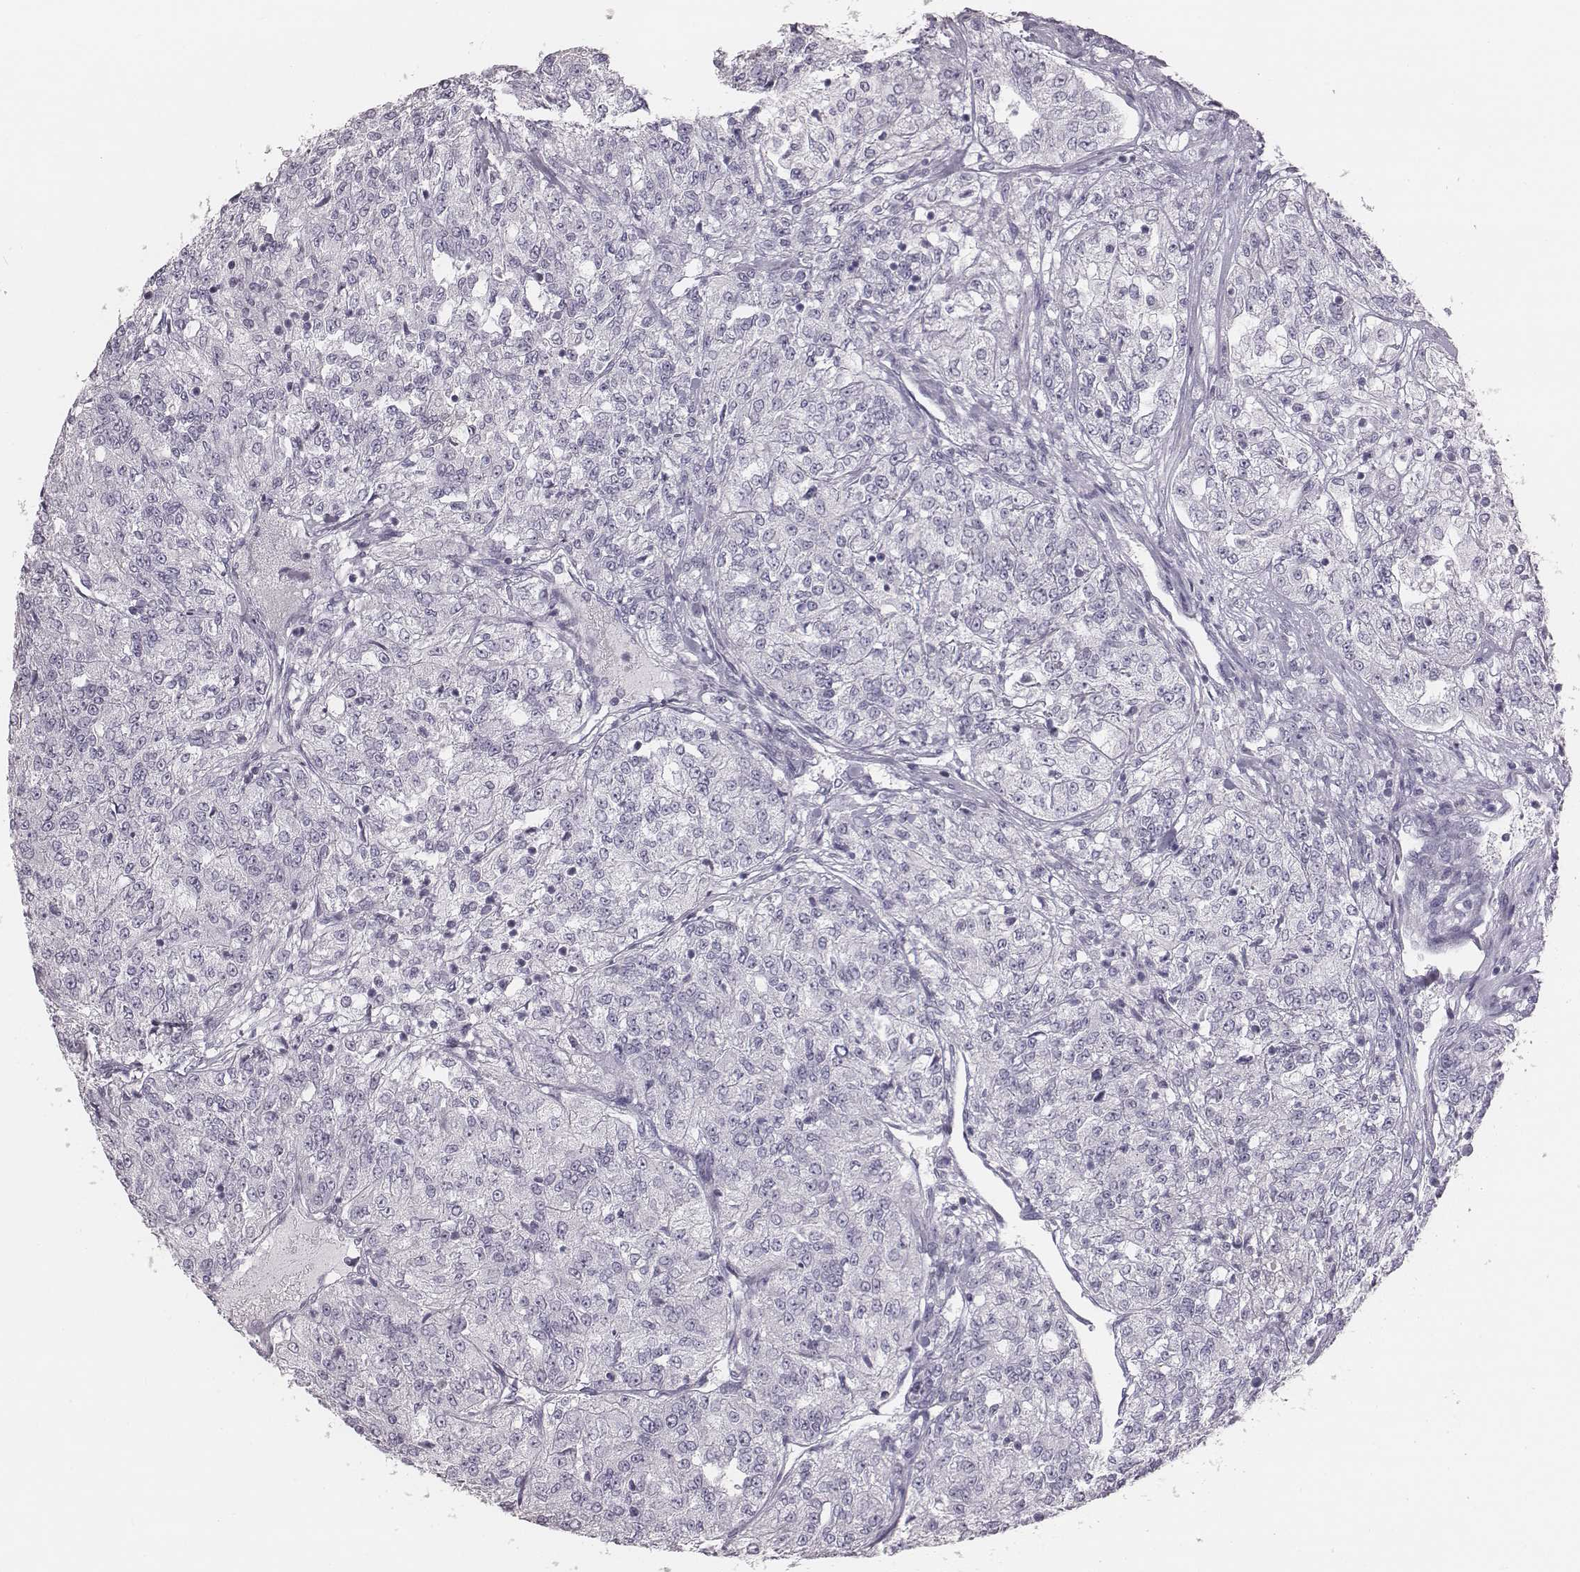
{"staining": {"intensity": "negative", "quantity": "none", "location": "none"}, "tissue": "renal cancer", "cell_type": "Tumor cells", "image_type": "cancer", "snomed": [{"axis": "morphology", "description": "Adenocarcinoma, NOS"}, {"axis": "topography", "description": "Kidney"}], "caption": "Immunohistochemistry histopathology image of human renal cancer (adenocarcinoma) stained for a protein (brown), which exhibits no positivity in tumor cells.", "gene": "C6orf58", "patient": {"sex": "female", "age": 63}}